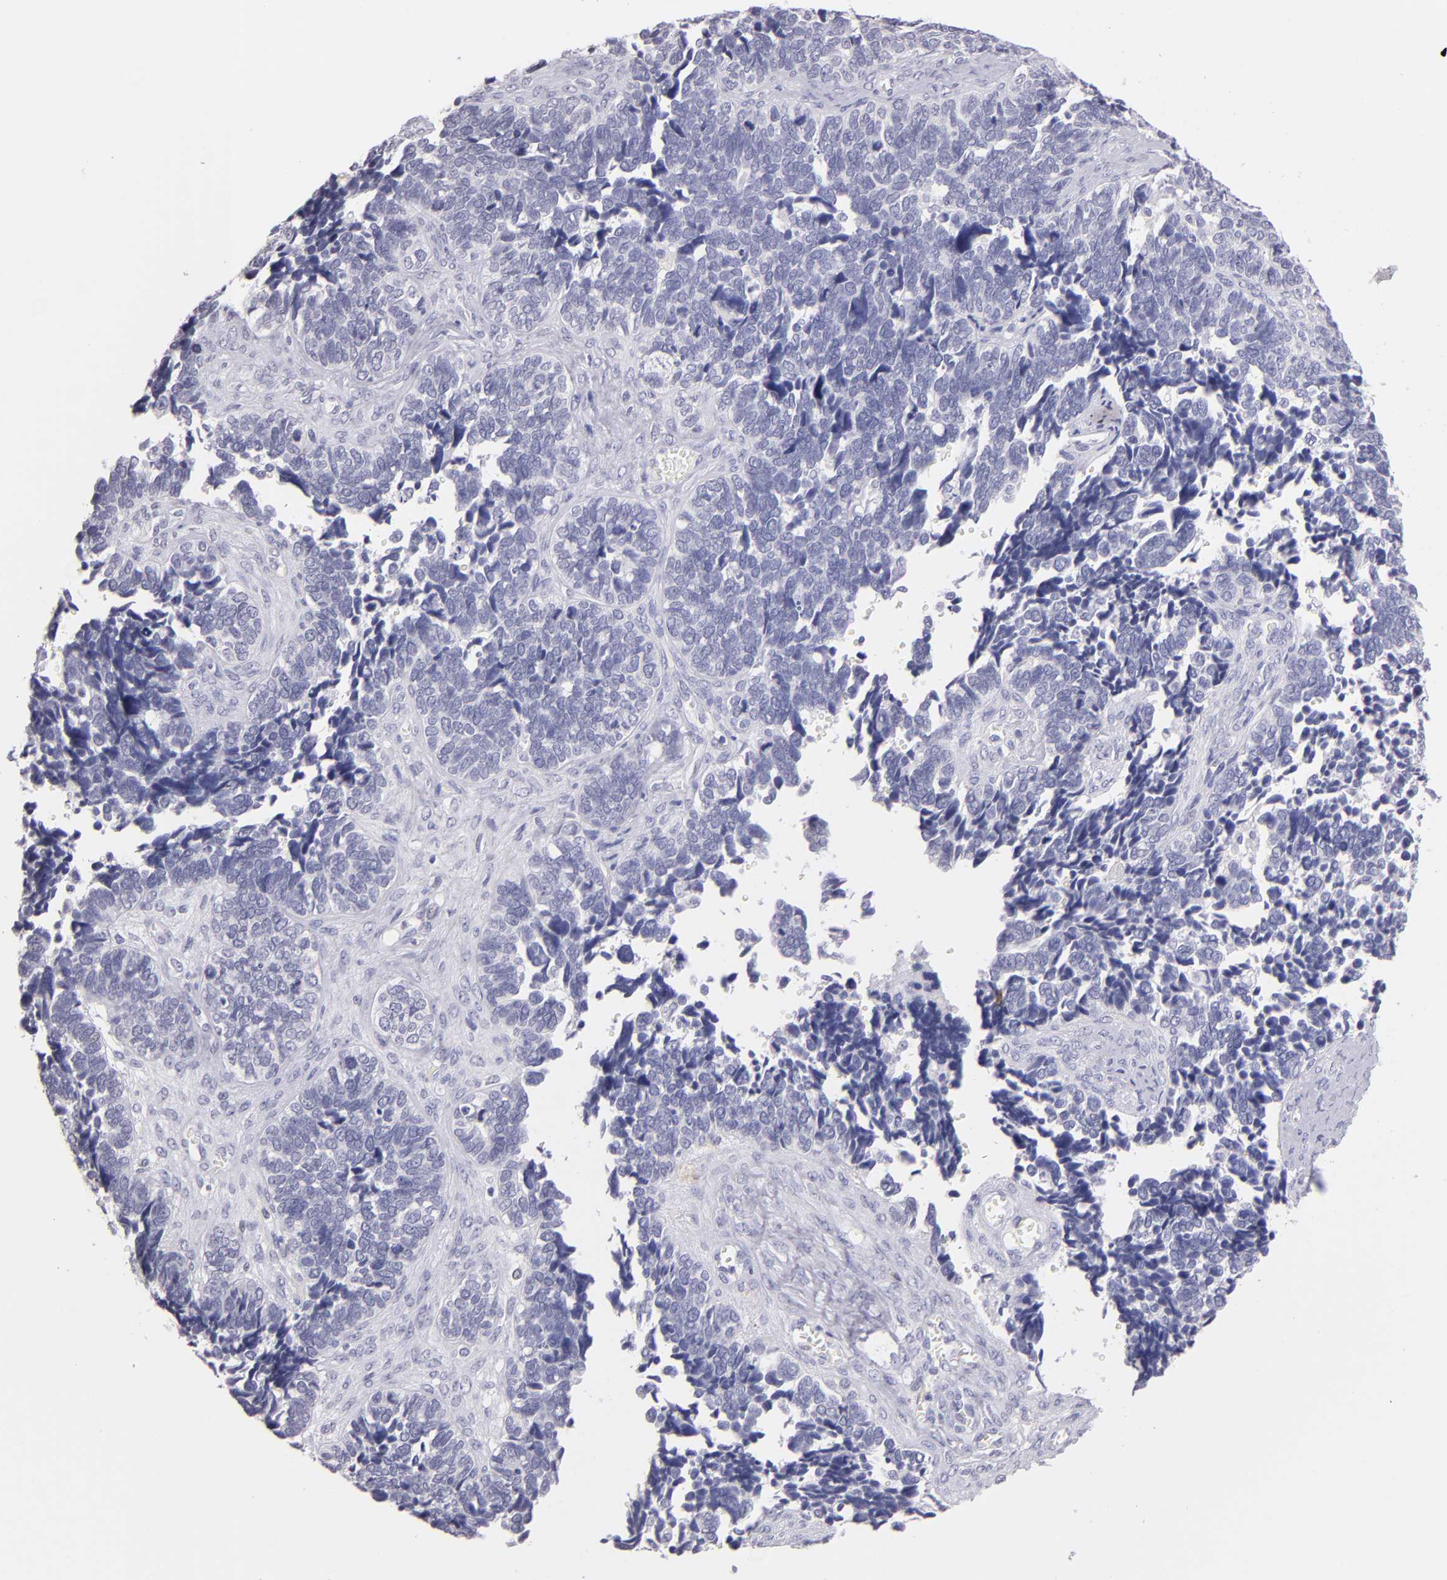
{"staining": {"intensity": "negative", "quantity": "none", "location": "none"}, "tissue": "ovarian cancer", "cell_type": "Tumor cells", "image_type": "cancer", "snomed": [{"axis": "morphology", "description": "Cystadenocarcinoma, serous, NOS"}, {"axis": "topography", "description": "Ovary"}], "caption": "Ovarian cancer (serous cystadenocarcinoma) stained for a protein using IHC shows no expression tumor cells.", "gene": "IL2RA", "patient": {"sex": "female", "age": 77}}